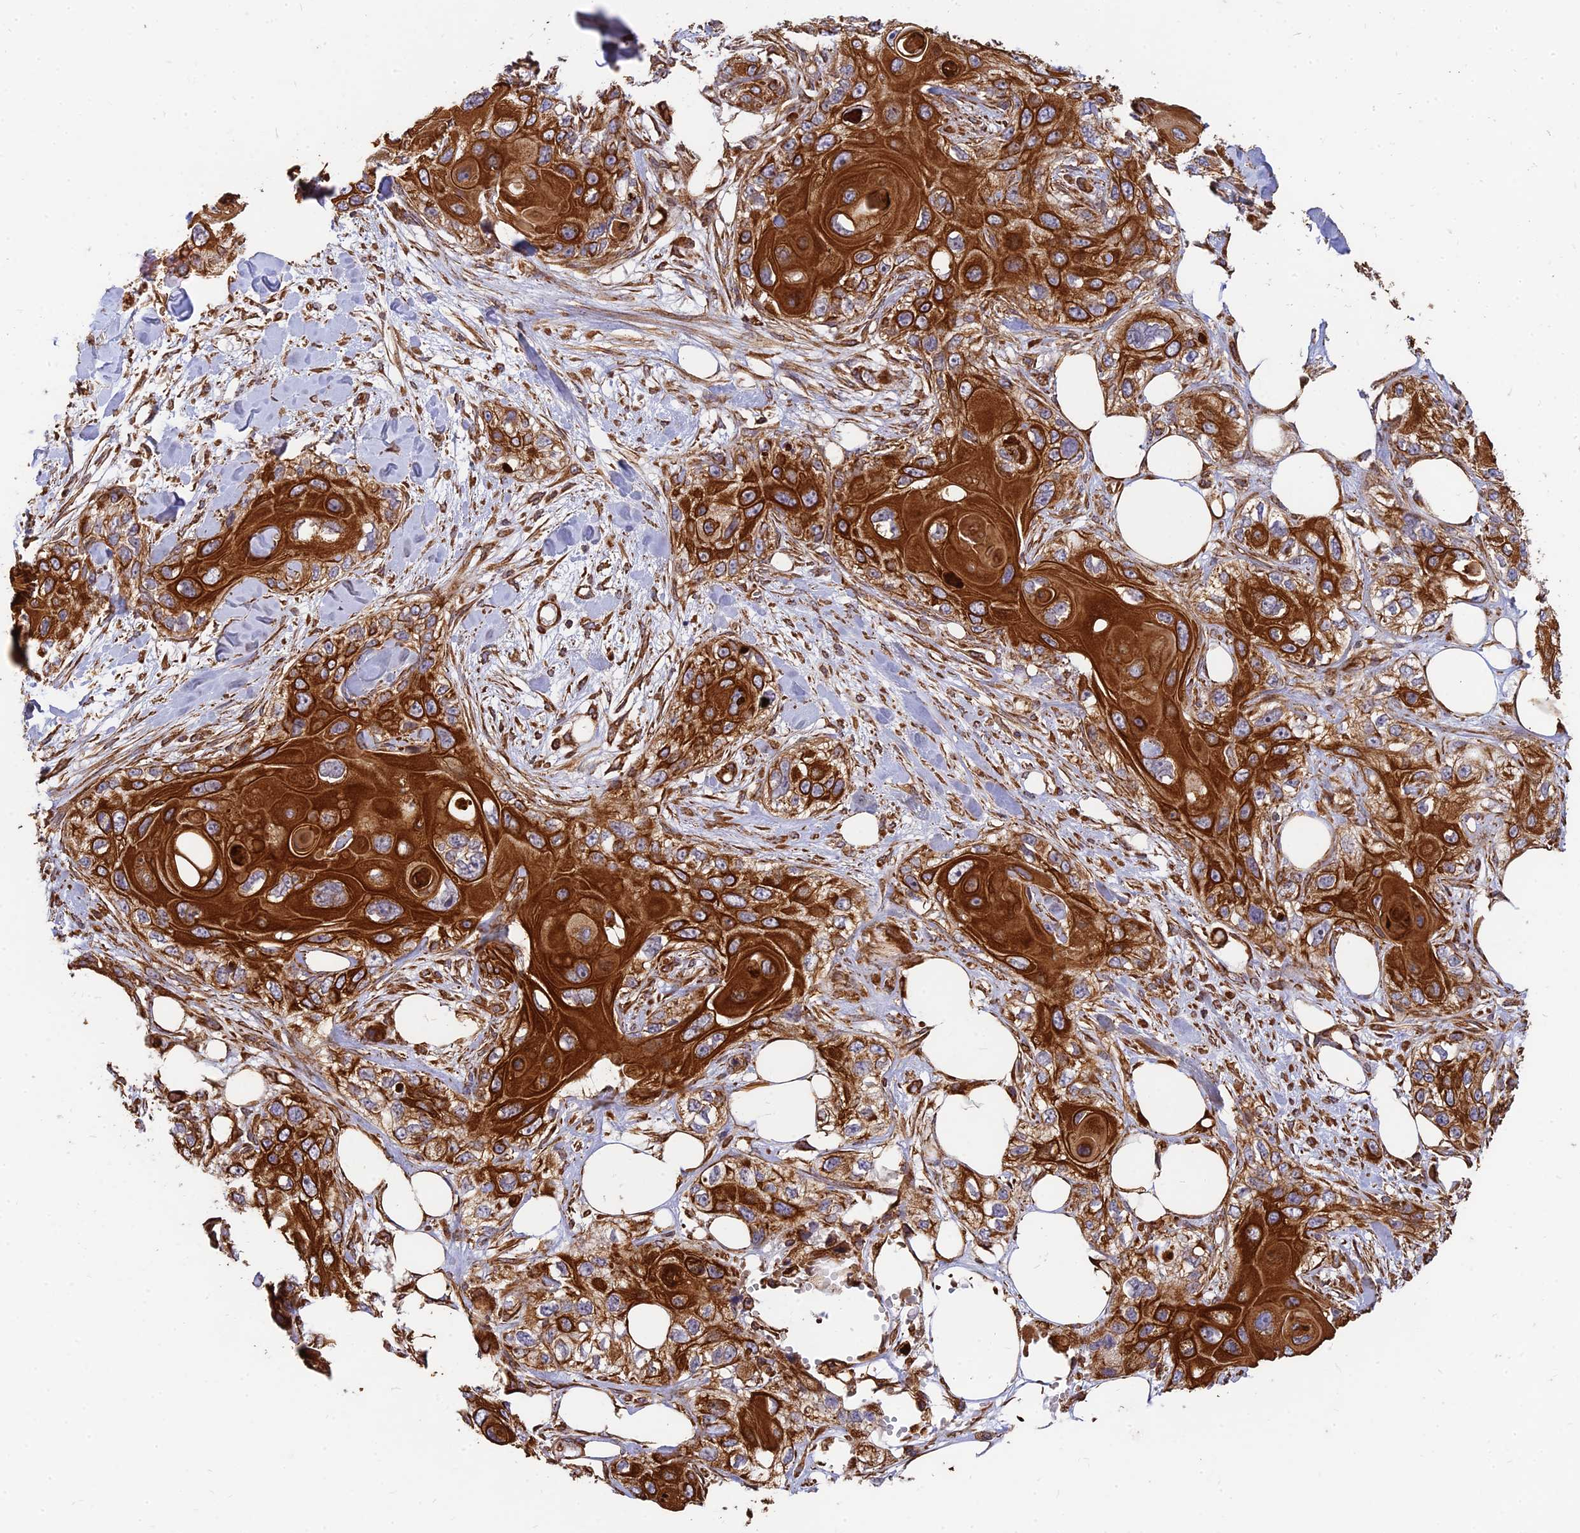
{"staining": {"intensity": "strong", "quantity": ">75%", "location": "cytoplasmic/membranous"}, "tissue": "skin cancer", "cell_type": "Tumor cells", "image_type": "cancer", "snomed": [{"axis": "morphology", "description": "Normal tissue, NOS"}, {"axis": "morphology", "description": "Squamous cell carcinoma, NOS"}, {"axis": "topography", "description": "Skin"}], "caption": "Immunohistochemical staining of human squamous cell carcinoma (skin) exhibits high levels of strong cytoplasmic/membranous expression in approximately >75% of tumor cells. The protein of interest is stained brown, and the nuclei are stained in blue (DAB (3,3'-diaminobenzidine) IHC with brightfield microscopy, high magnification).", "gene": "DSTYK", "patient": {"sex": "male", "age": 72}}